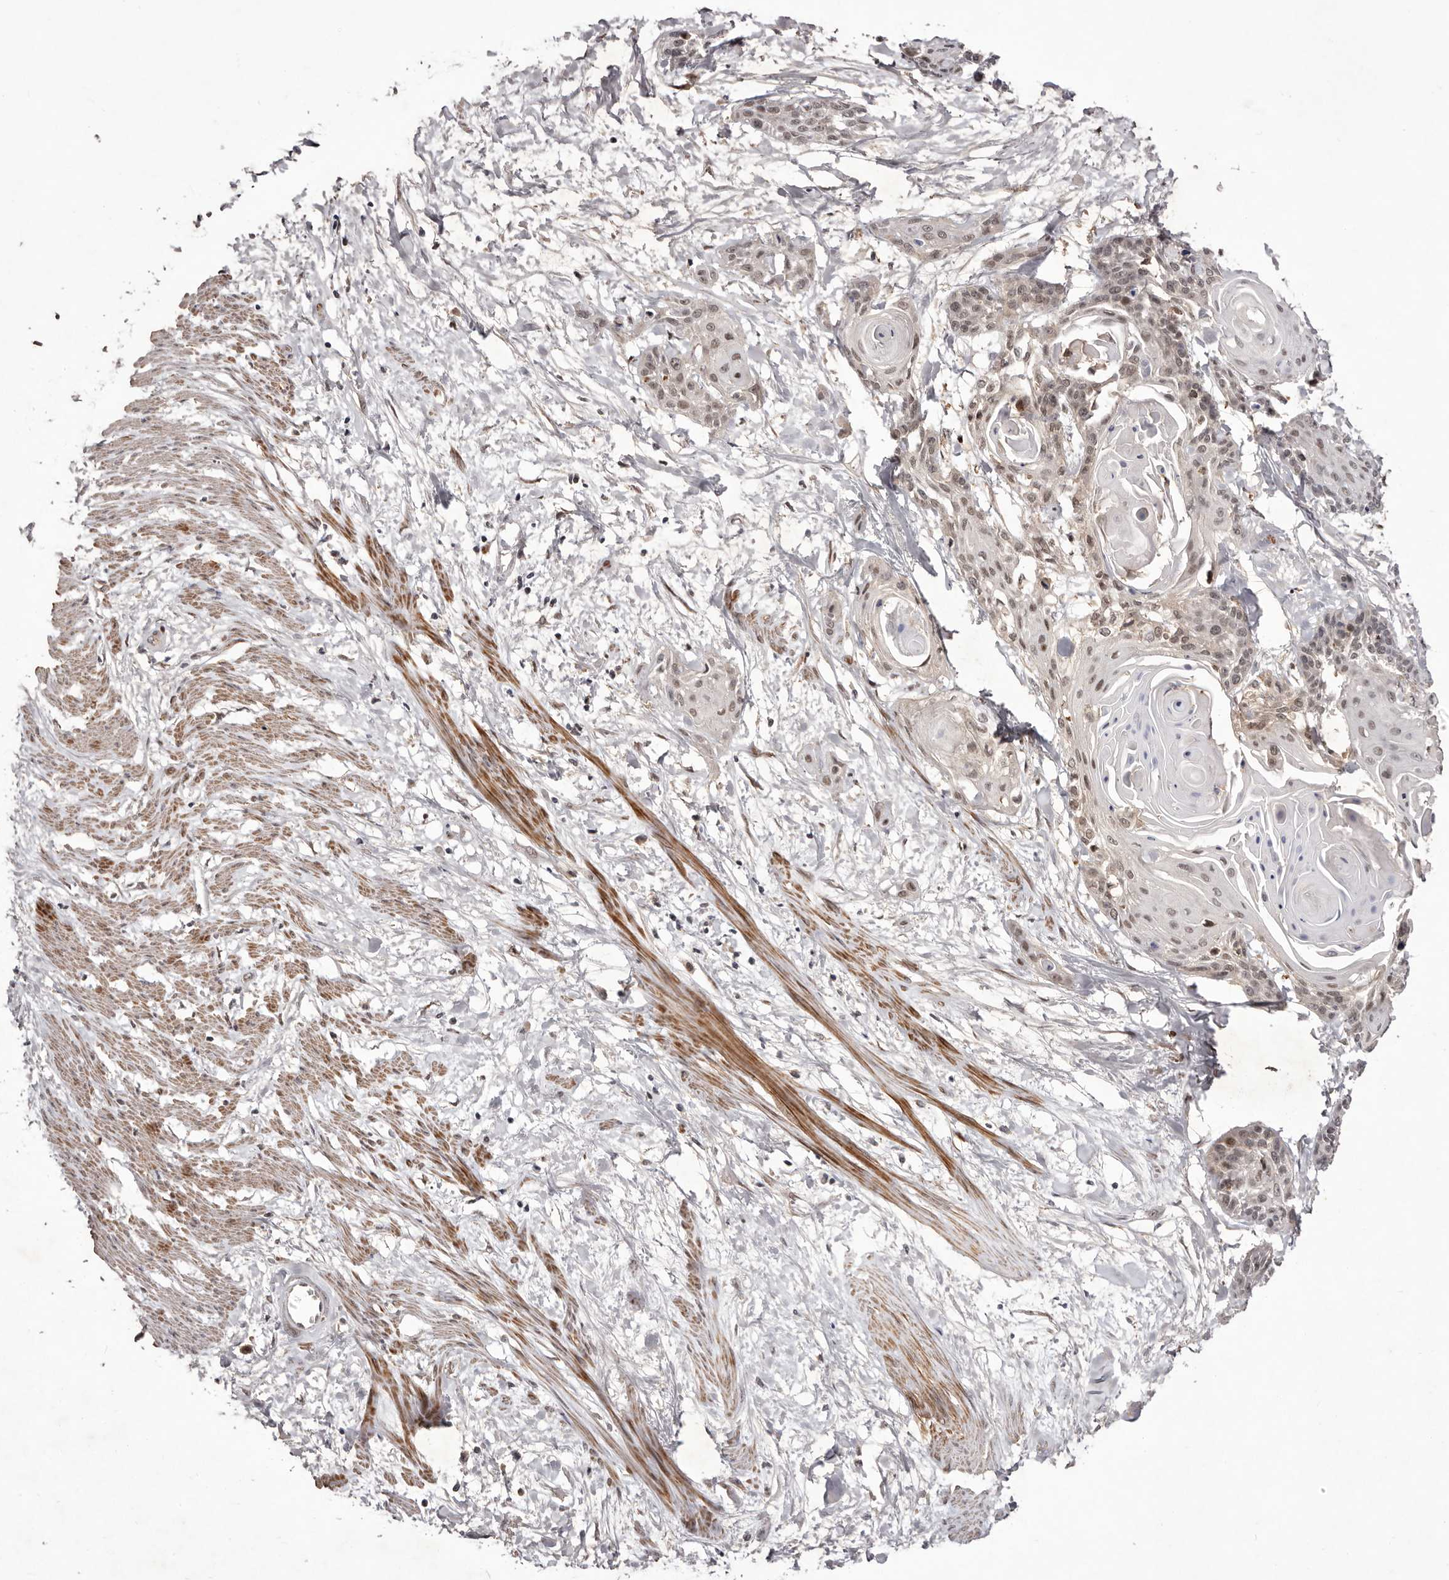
{"staining": {"intensity": "weak", "quantity": "25%-75%", "location": "nuclear"}, "tissue": "cervical cancer", "cell_type": "Tumor cells", "image_type": "cancer", "snomed": [{"axis": "morphology", "description": "Squamous cell carcinoma, NOS"}, {"axis": "topography", "description": "Cervix"}], "caption": "Immunohistochemistry (DAB) staining of squamous cell carcinoma (cervical) exhibits weak nuclear protein staining in approximately 25%-75% of tumor cells.", "gene": "FBXO5", "patient": {"sex": "female", "age": 57}}